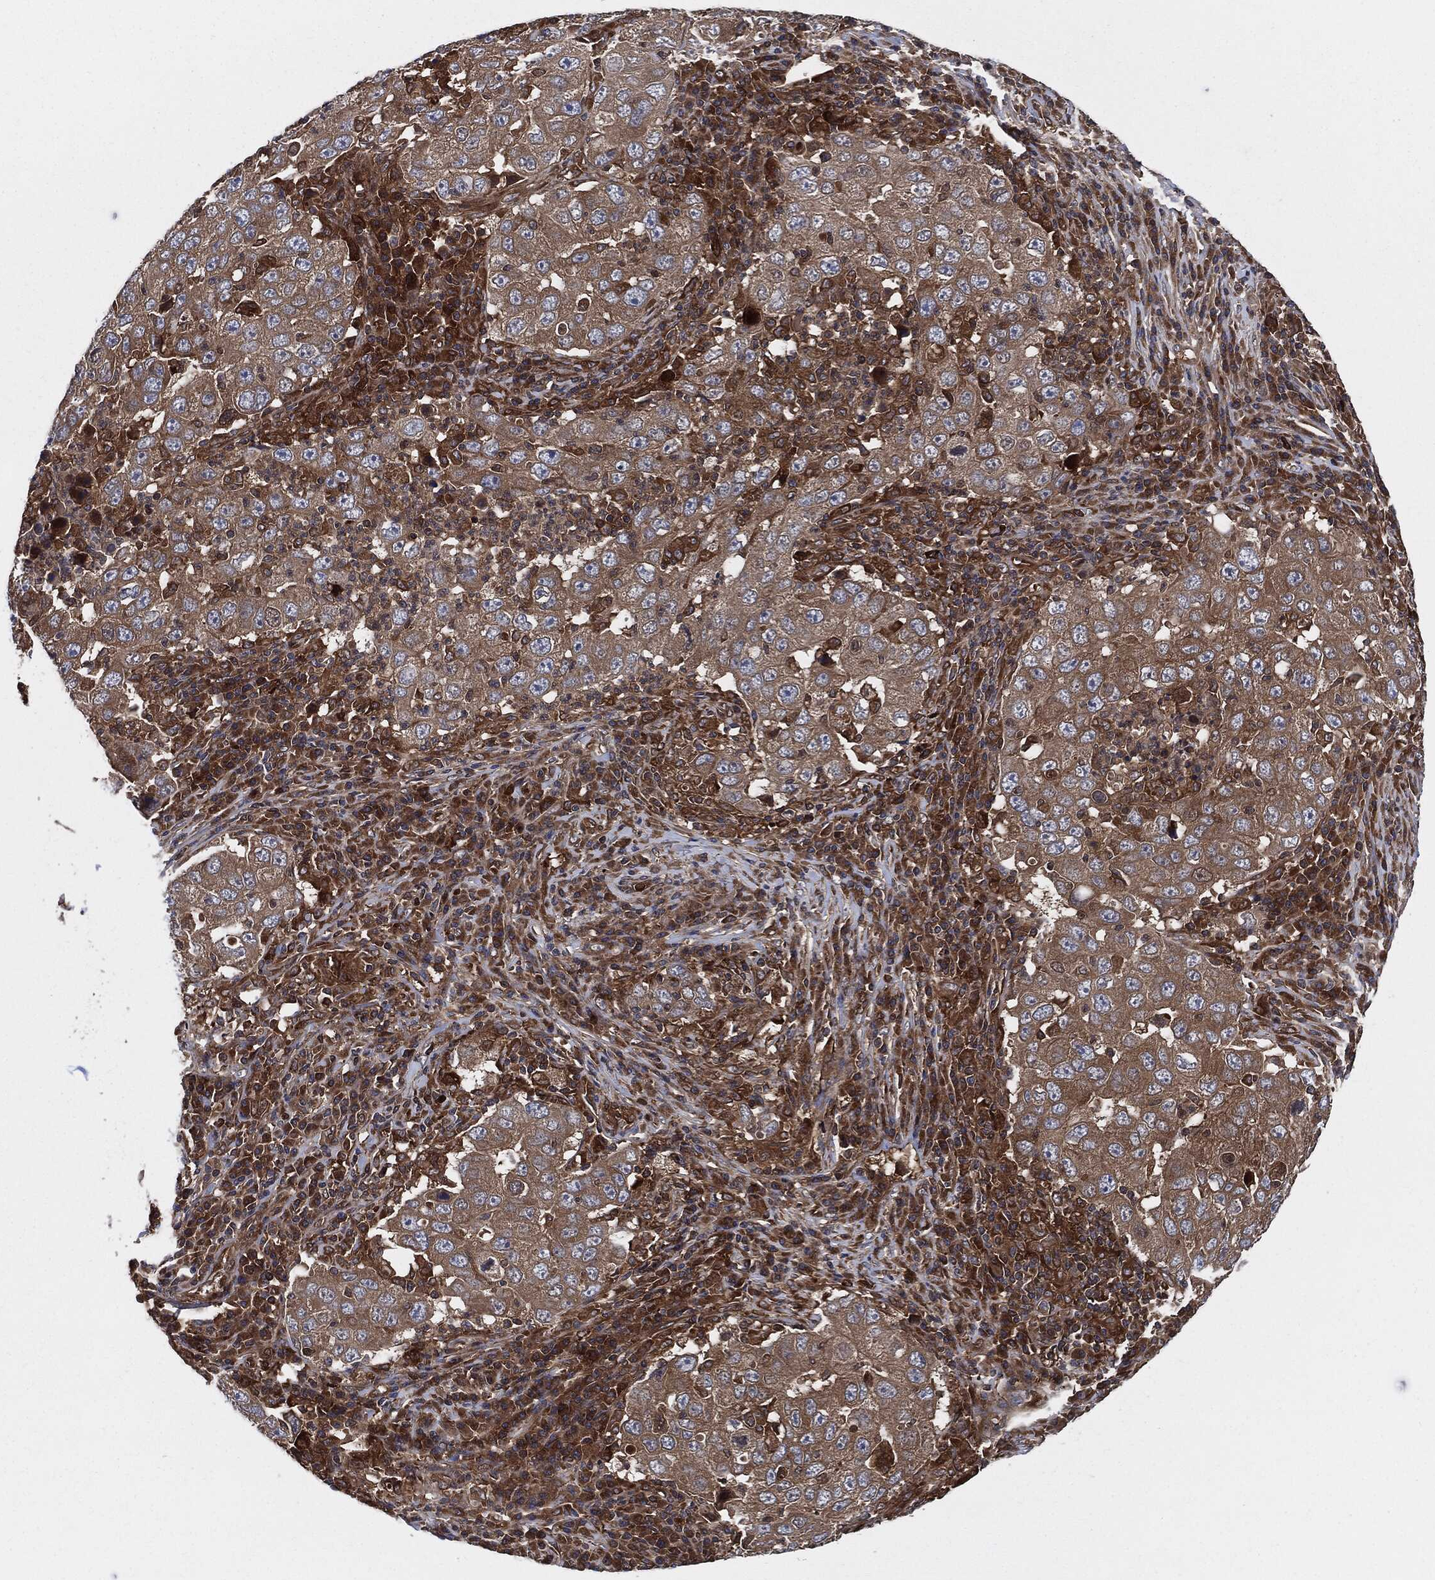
{"staining": {"intensity": "weak", "quantity": ">75%", "location": "cytoplasmic/membranous"}, "tissue": "lung cancer", "cell_type": "Tumor cells", "image_type": "cancer", "snomed": [{"axis": "morphology", "description": "Adenocarcinoma, NOS"}, {"axis": "topography", "description": "Lung"}], "caption": "This image displays immunohistochemistry staining of lung cancer (adenocarcinoma), with low weak cytoplasmic/membranous expression in approximately >75% of tumor cells.", "gene": "XPNPEP1", "patient": {"sex": "male", "age": 73}}